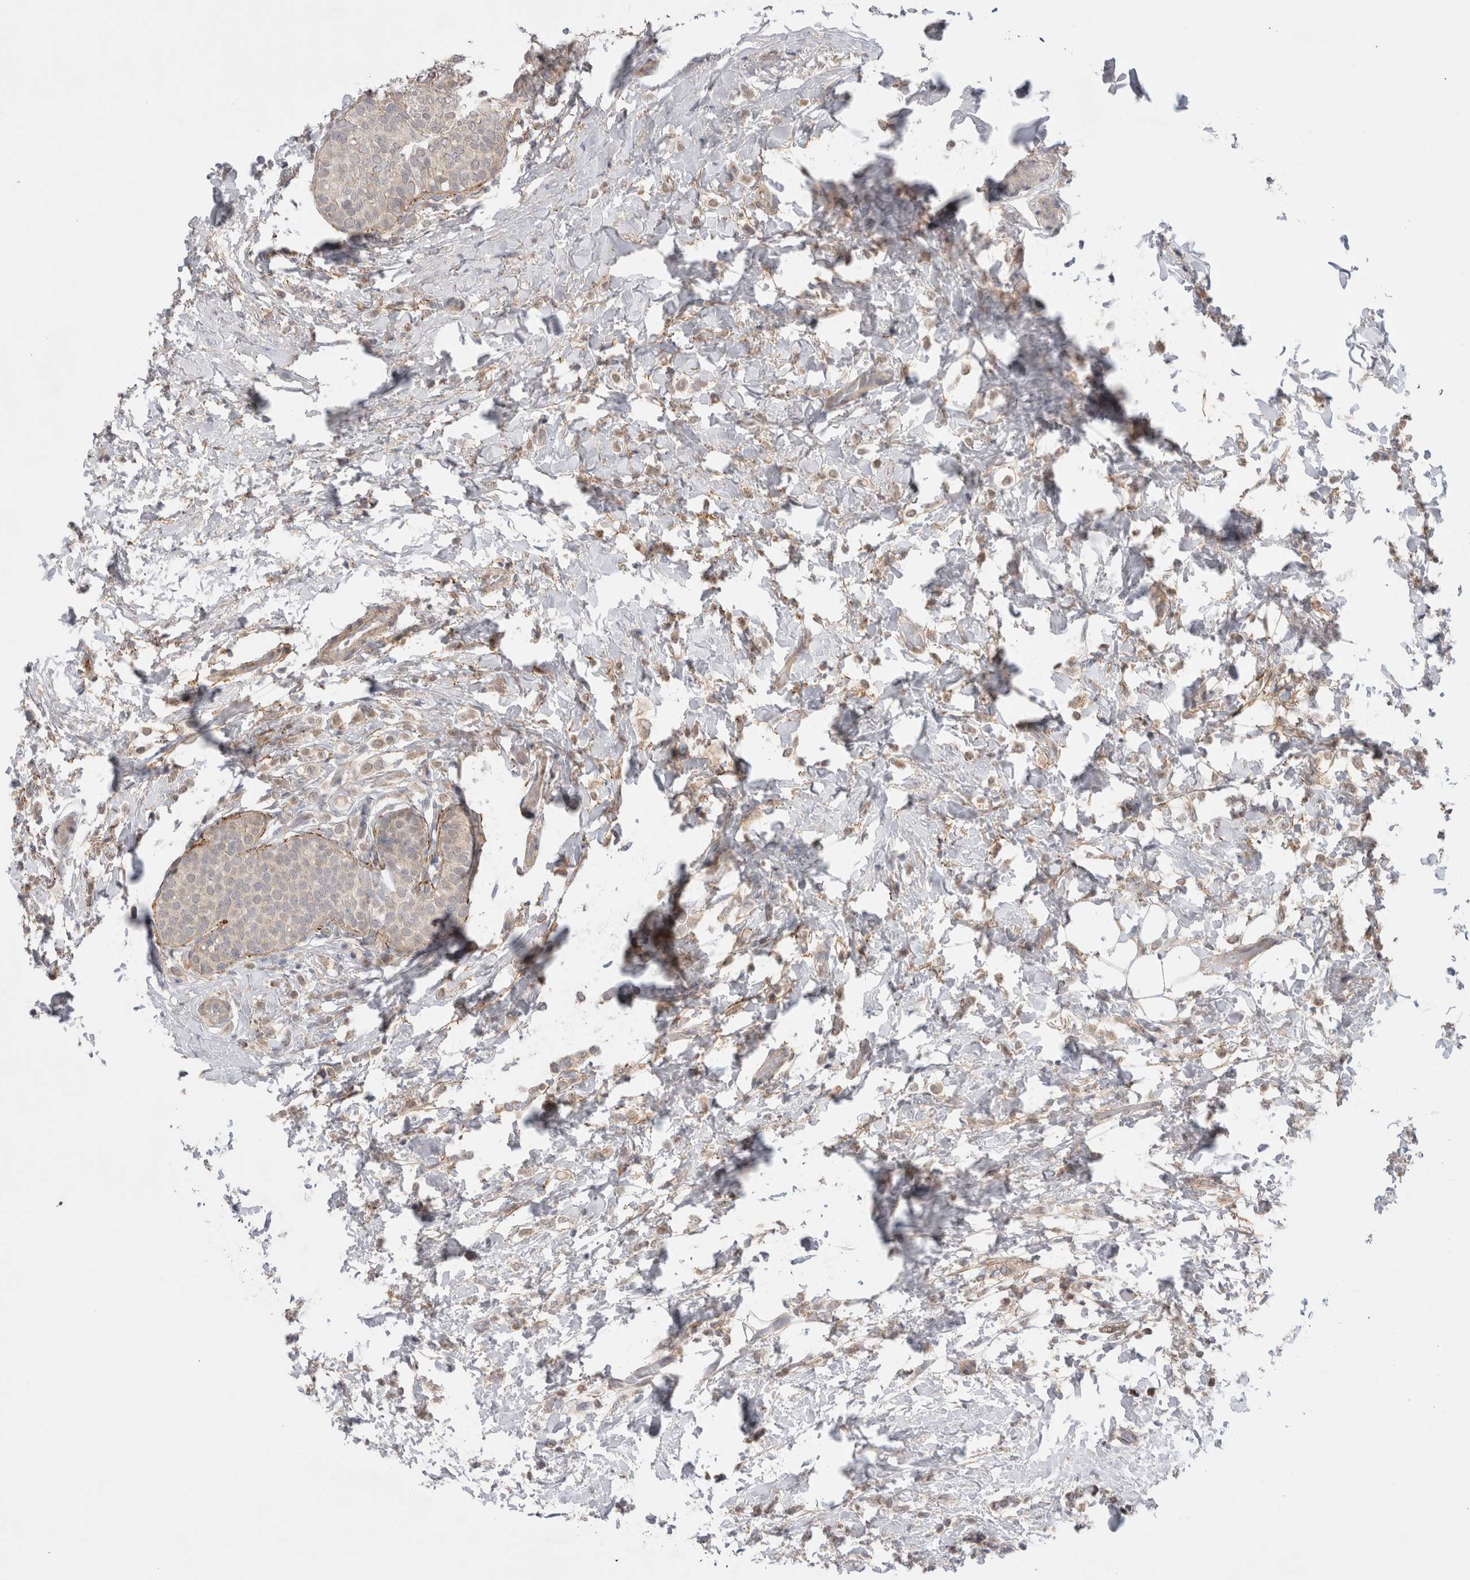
{"staining": {"intensity": "weak", "quantity": "25%-75%", "location": "cytoplasmic/membranous"}, "tissue": "breast cancer", "cell_type": "Tumor cells", "image_type": "cancer", "snomed": [{"axis": "morphology", "description": "Lobular carcinoma"}, {"axis": "topography", "description": "Breast"}], "caption": "DAB (3,3'-diaminobenzidine) immunohistochemical staining of breast lobular carcinoma shows weak cytoplasmic/membranous protein staining in about 25%-75% of tumor cells. Ihc stains the protein of interest in brown and the nuclei are stained blue.", "gene": "GSDMB", "patient": {"sex": "female", "age": 50}}